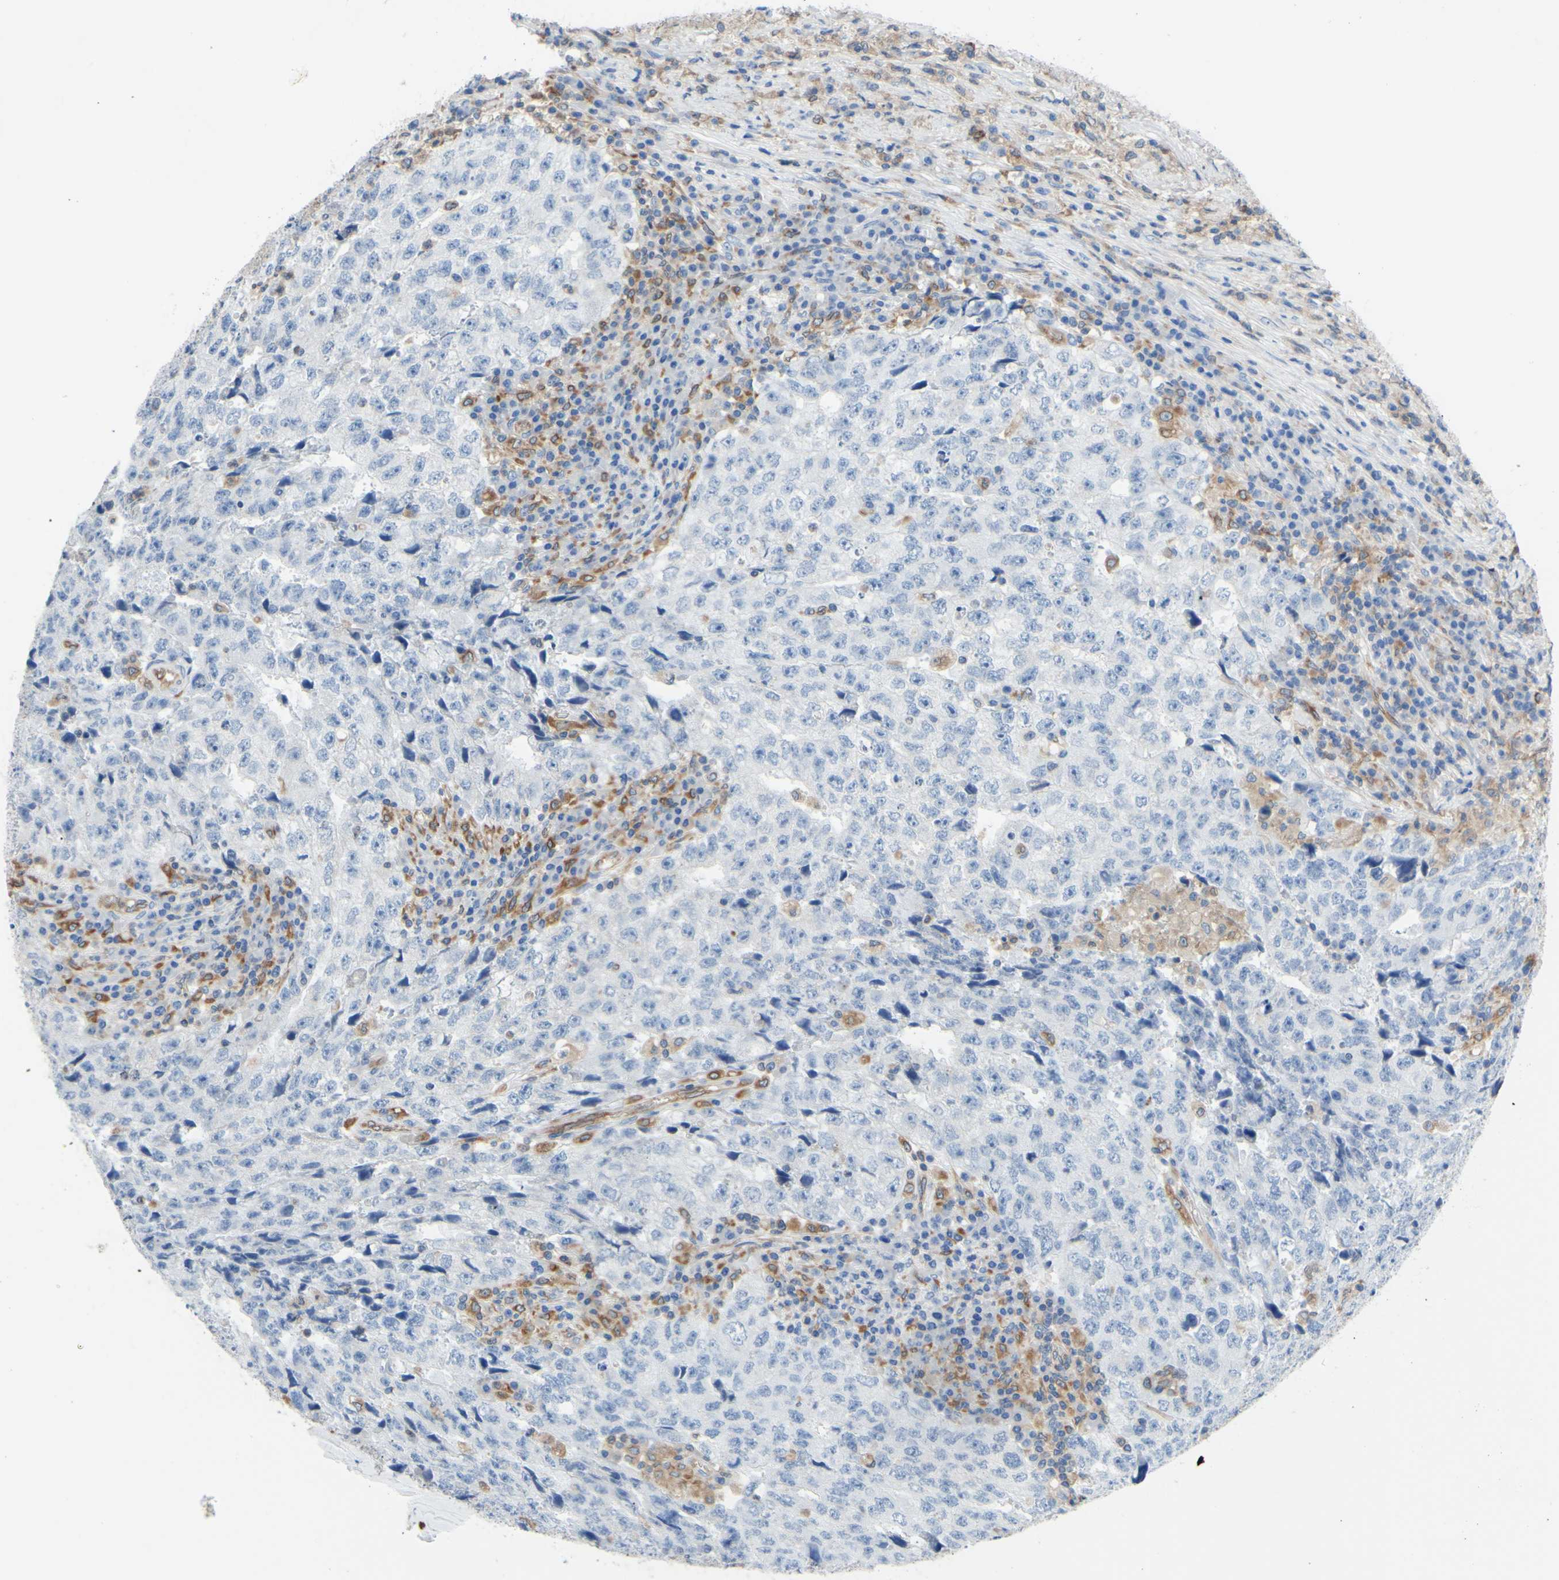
{"staining": {"intensity": "negative", "quantity": "none", "location": "none"}, "tissue": "testis cancer", "cell_type": "Tumor cells", "image_type": "cancer", "snomed": [{"axis": "morphology", "description": "Necrosis, NOS"}, {"axis": "morphology", "description": "Carcinoma, Embryonal, NOS"}, {"axis": "topography", "description": "Testis"}], "caption": "Histopathology image shows no protein expression in tumor cells of testis cancer tissue. (Brightfield microscopy of DAB (3,3'-diaminobenzidine) IHC at high magnification).", "gene": "MGST2", "patient": {"sex": "male", "age": 19}}